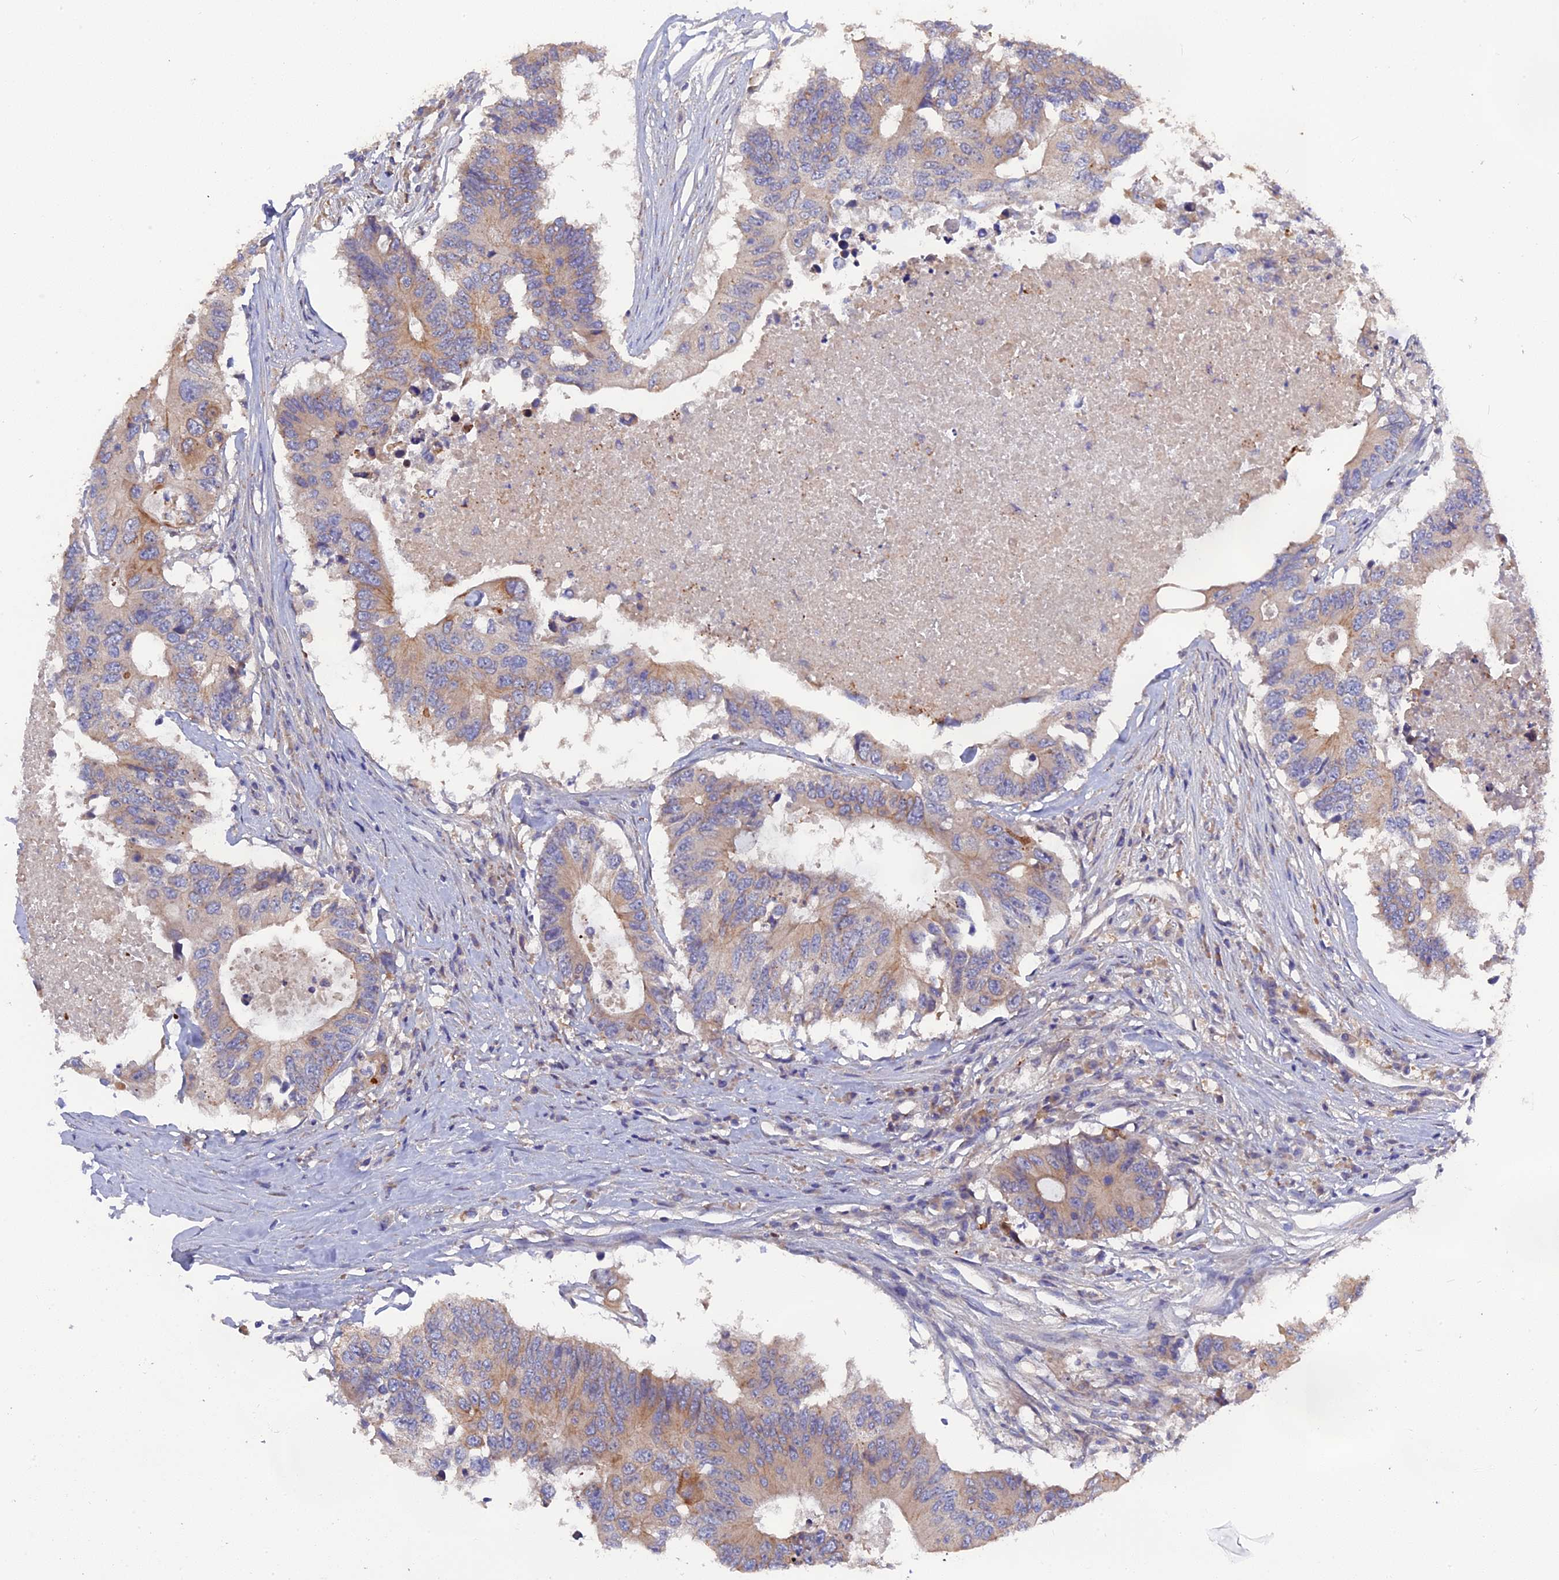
{"staining": {"intensity": "weak", "quantity": "25%-75%", "location": "cytoplasmic/membranous"}, "tissue": "colorectal cancer", "cell_type": "Tumor cells", "image_type": "cancer", "snomed": [{"axis": "morphology", "description": "Adenocarcinoma, NOS"}, {"axis": "topography", "description": "Colon"}], "caption": "Immunohistochemistry (IHC) image of neoplastic tissue: colorectal cancer stained using immunohistochemistry exhibits low levels of weak protein expression localized specifically in the cytoplasmic/membranous of tumor cells, appearing as a cytoplasmic/membranous brown color.", "gene": "ZCCHC2", "patient": {"sex": "male", "age": 71}}